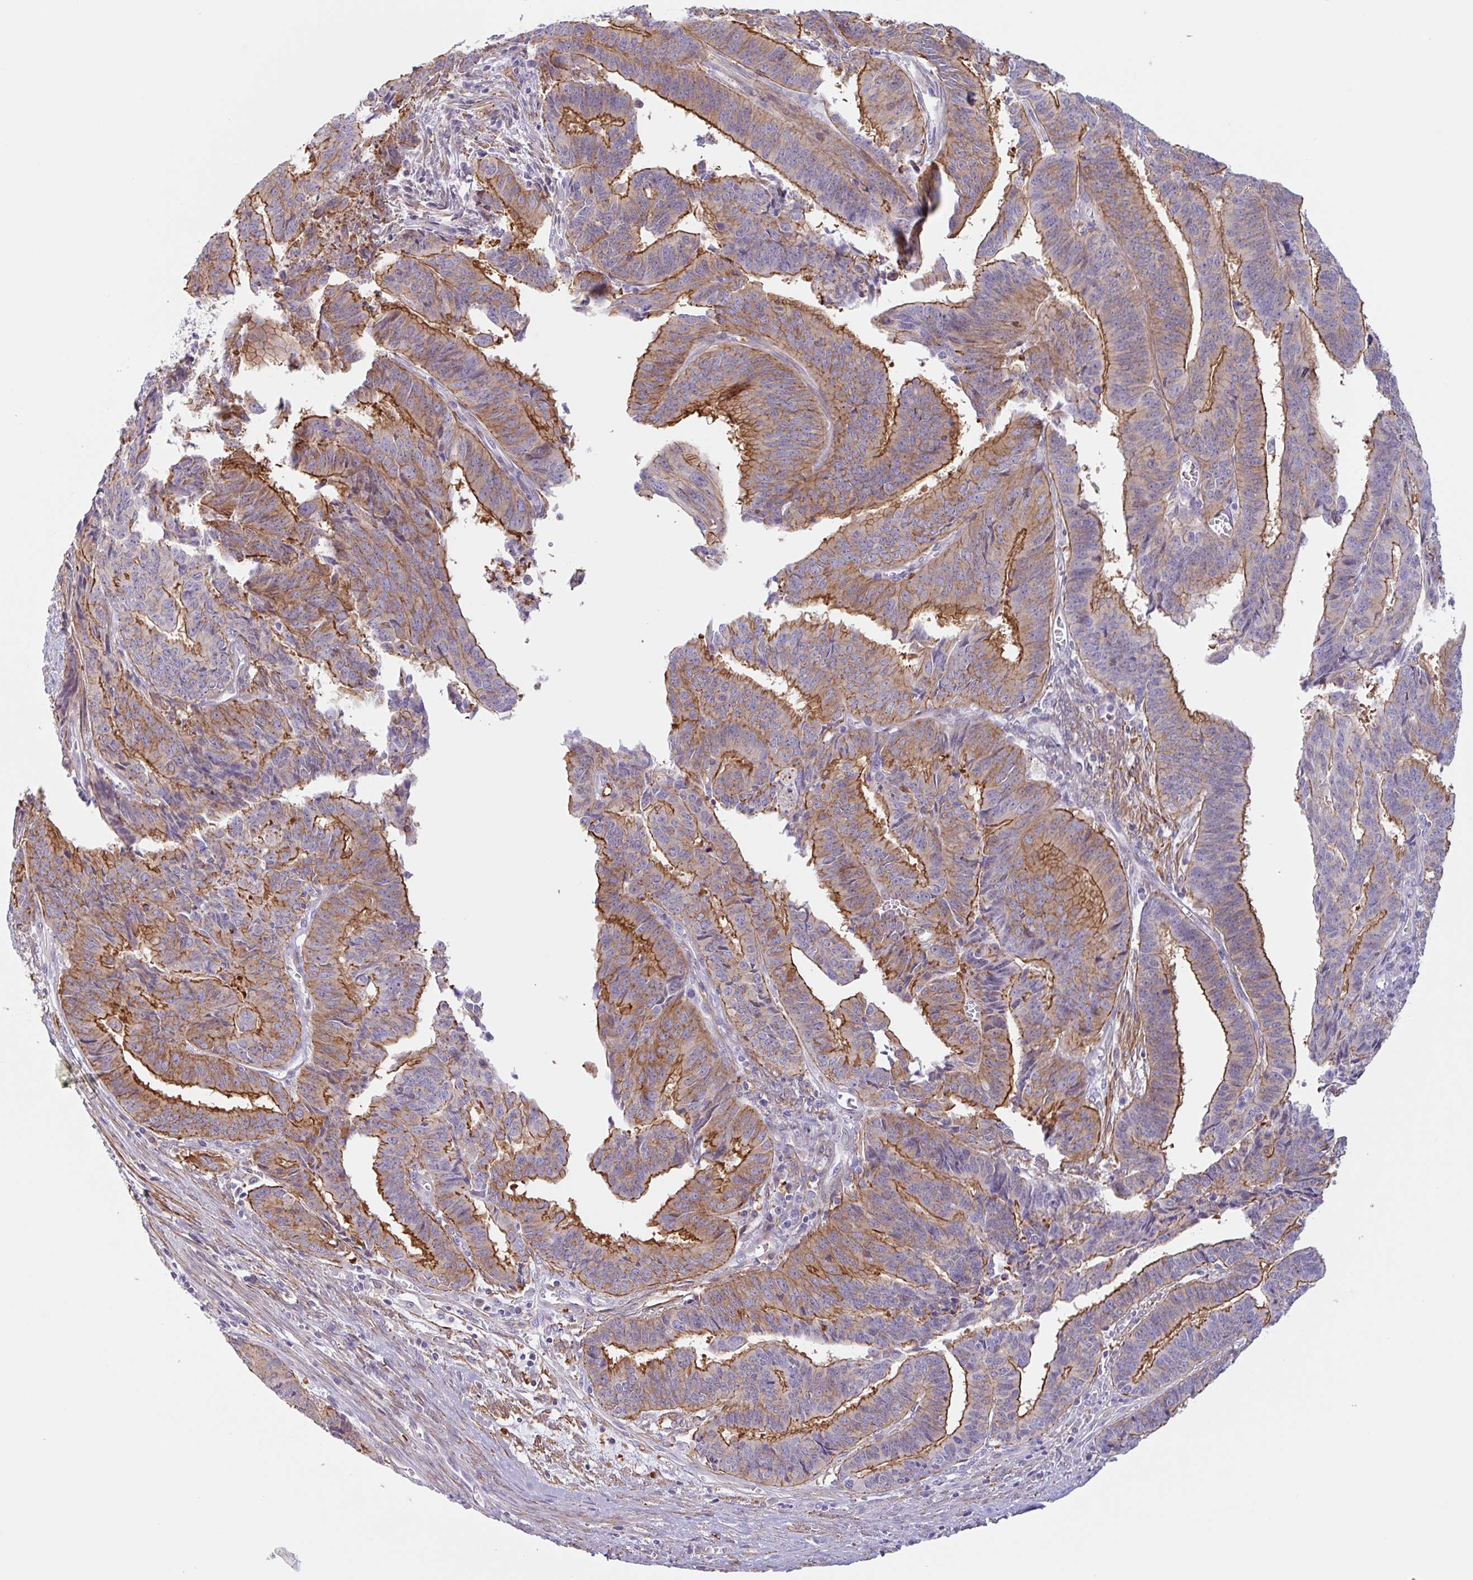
{"staining": {"intensity": "moderate", "quantity": ">75%", "location": "cytoplasmic/membranous"}, "tissue": "endometrial cancer", "cell_type": "Tumor cells", "image_type": "cancer", "snomed": [{"axis": "morphology", "description": "Adenocarcinoma, NOS"}, {"axis": "topography", "description": "Endometrium"}], "caption": "High-power microscopy captured an immunohistochemistry histopathology image of endometrial cancer, revealing moderate cytoplasmic/membranous expression in approximately >75% of tumor cells.", "gene": "MYH10", "patient": {"sex": "female", "age": 65}}